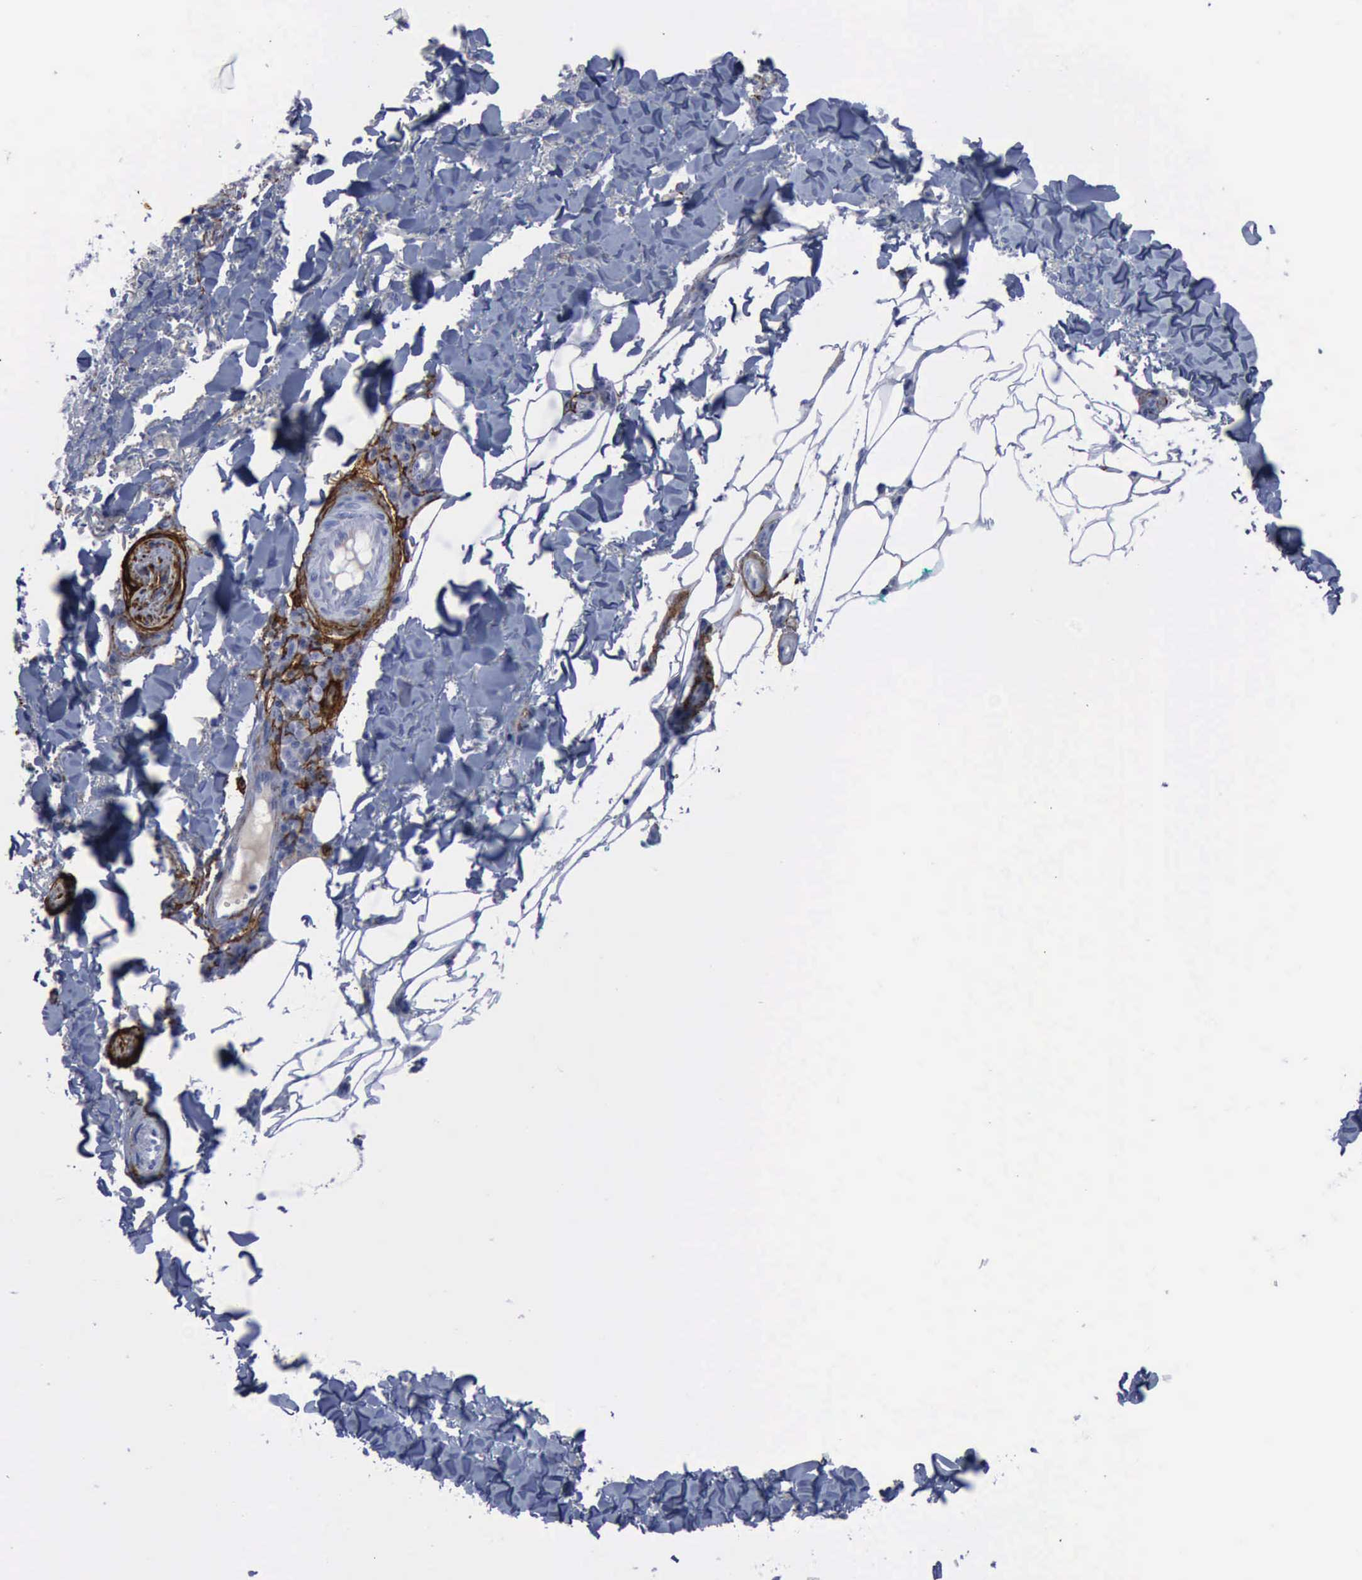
{"staining": {"intensity": "negative", "quantity": "none", "location": "none"}, "tissue": "skin cancer", "cell_type": "Tumor cells", "image_type": "cancer", "snomed": [{"axis": "morphology", "description": "Normal tissue, NOS"}, {"axis": "morphology", "description": "Basal cell carcinoma"}, {"axis": "topography", "description": "Skin"}], "caption": "Immunohistochemistry of basal cell carcinoma (skin) displays no expression in tumor cells.", "gene": "NGFR", "patient": {"sex": "female", "age": 65}}